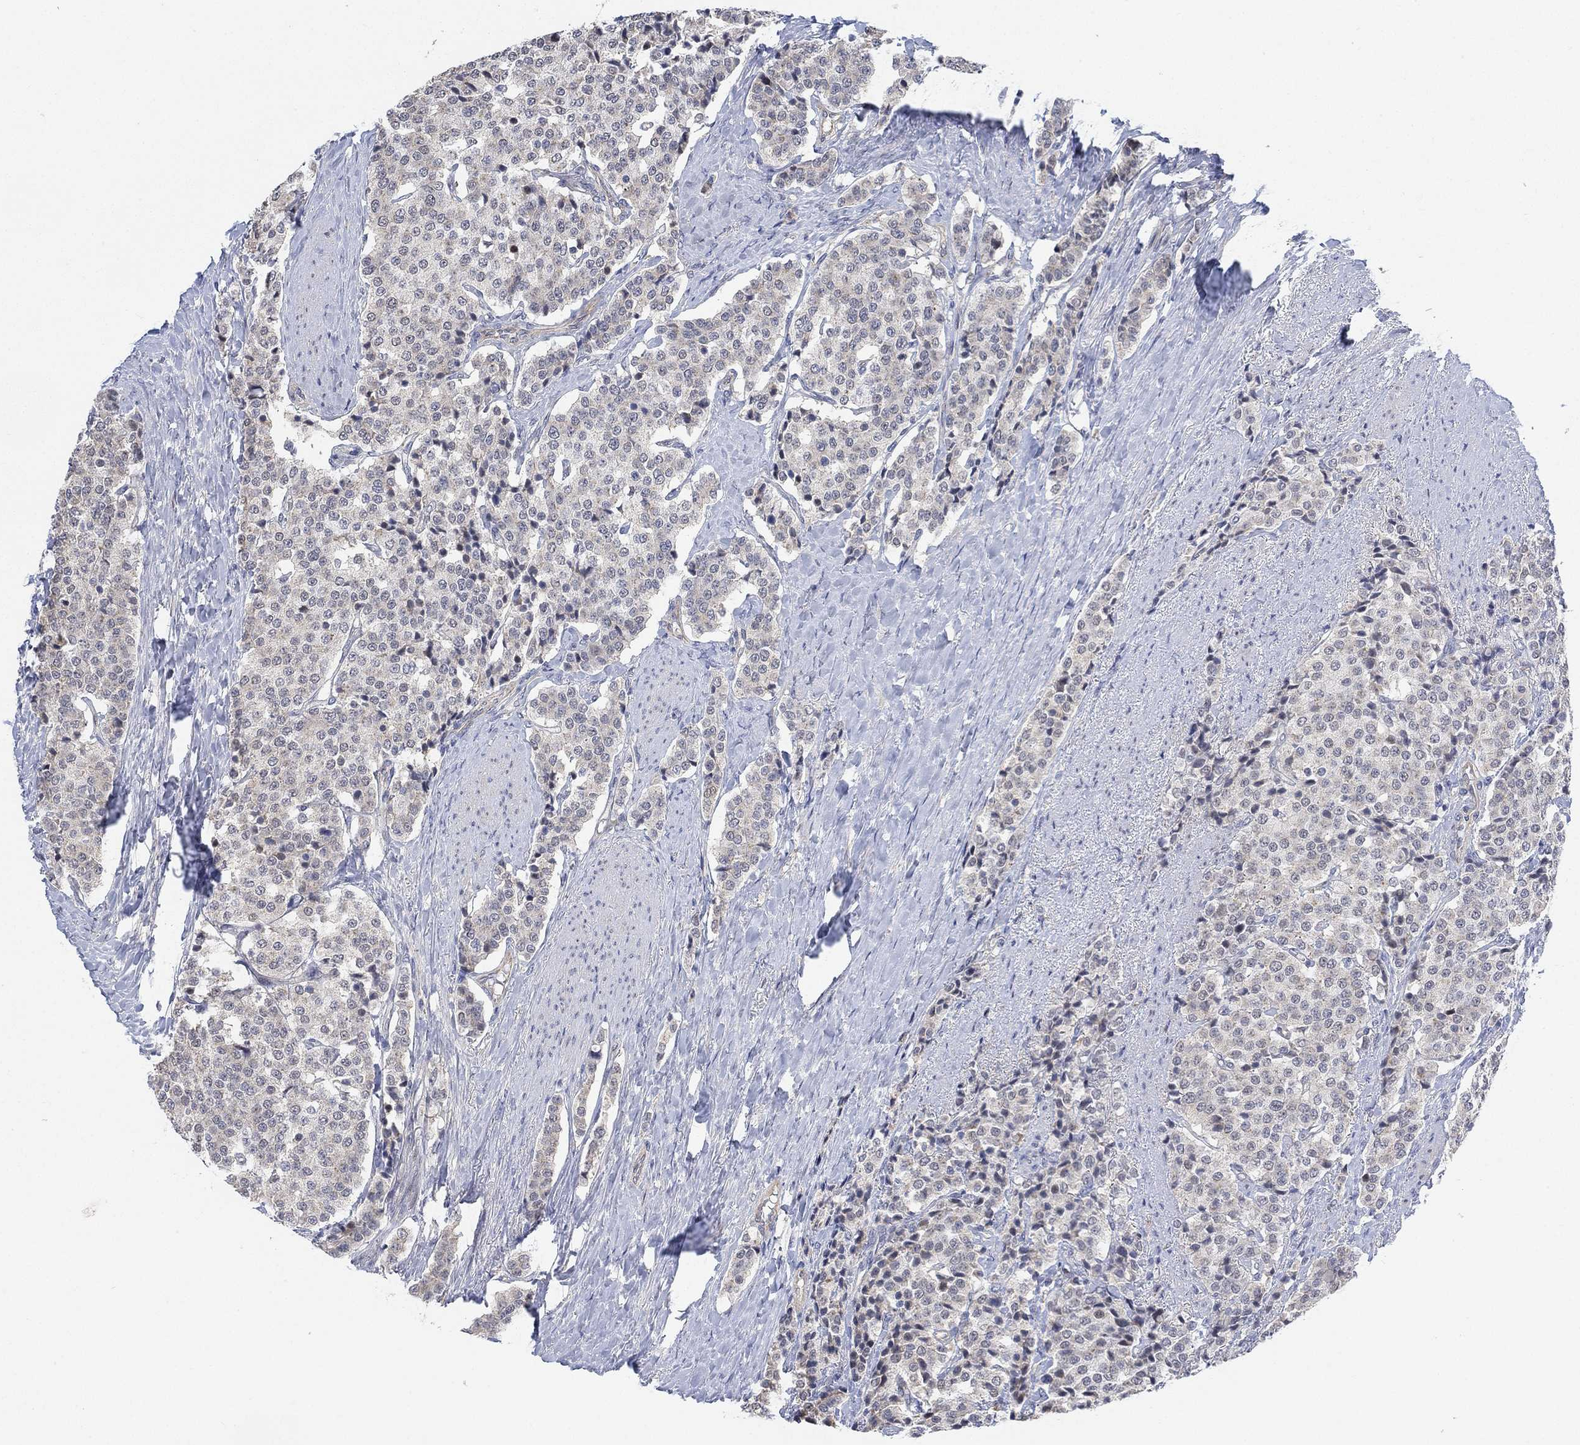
{"staining": {"intensity": "negative", "quantity": "none", "location": "none"}, "tissue": "carcinoid", "cell_type": "Tumor cells", "image_type": "cancer", "snomed": [{"axis": "morphology", "description": "Carcinoid, malignant, NOS"}, {"axis": "topography", "description": "Small intestine"}], "caption": "Image shows no protein positivity in tumor cells of carcinoid tissue.", "gene": "CNTF", "patient": {"sex": "female", "age": 58}}